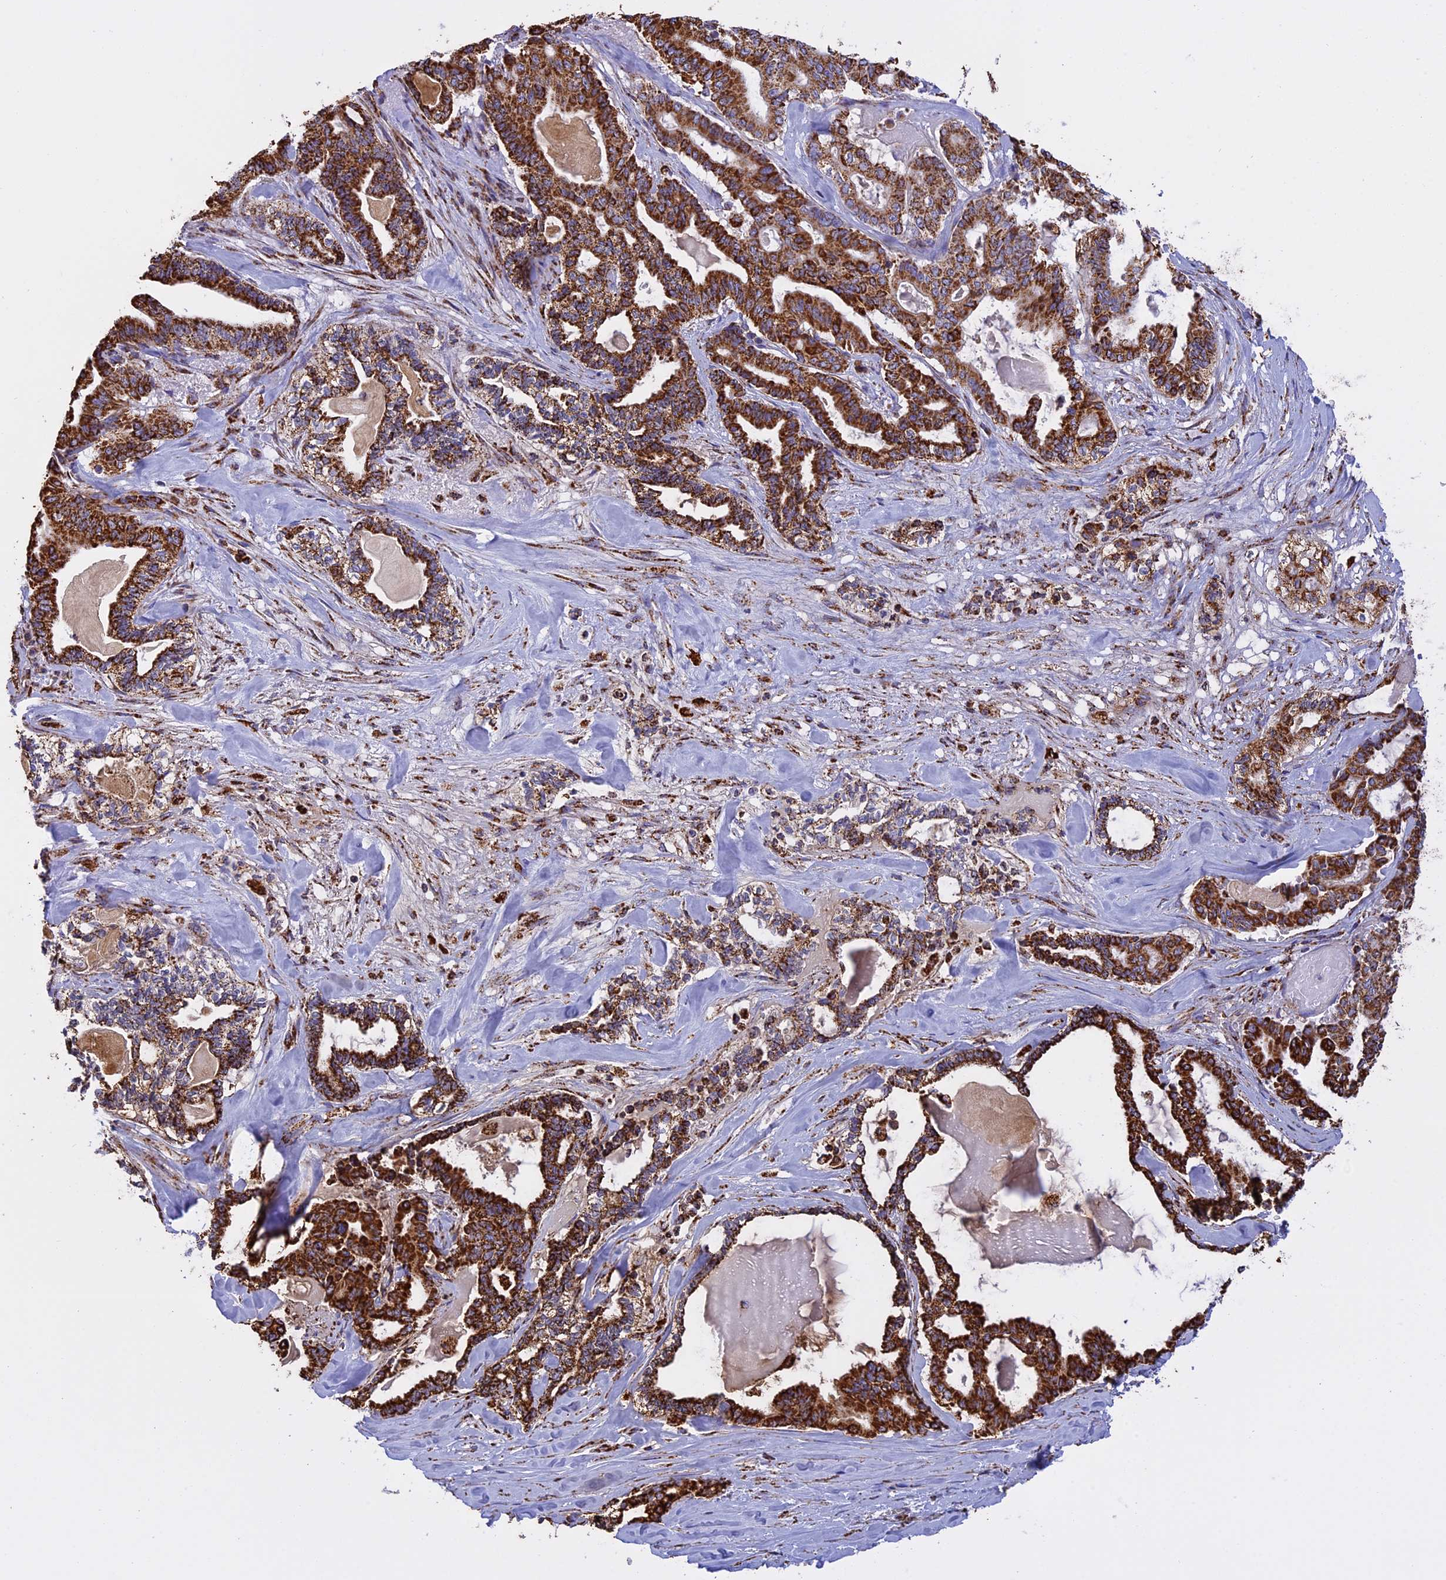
{"staining": {"intensity": "strong", "quantity": ">75%", "location": "cytoplasmic/membranous"}, "tissue": "pancreatic cancer", "cell_type": "Tumor cells", "image_type": "cancer", "snomed": [{"axis": "morphology", "description": "Adenocarcinoma, NOS"}, {"axis": "topography", "description": "Pancreas"}], "caption": "High-power microscopy captured an immunohistochemistry (IHC) micrograph of pancreatic cancer (adenocarcinoma), revealing strong cytoplasmic/membranous expression in about >75% of tumor cells.", "gene": "KCNG1", "patient": {"sex": "male", "age": 63}}